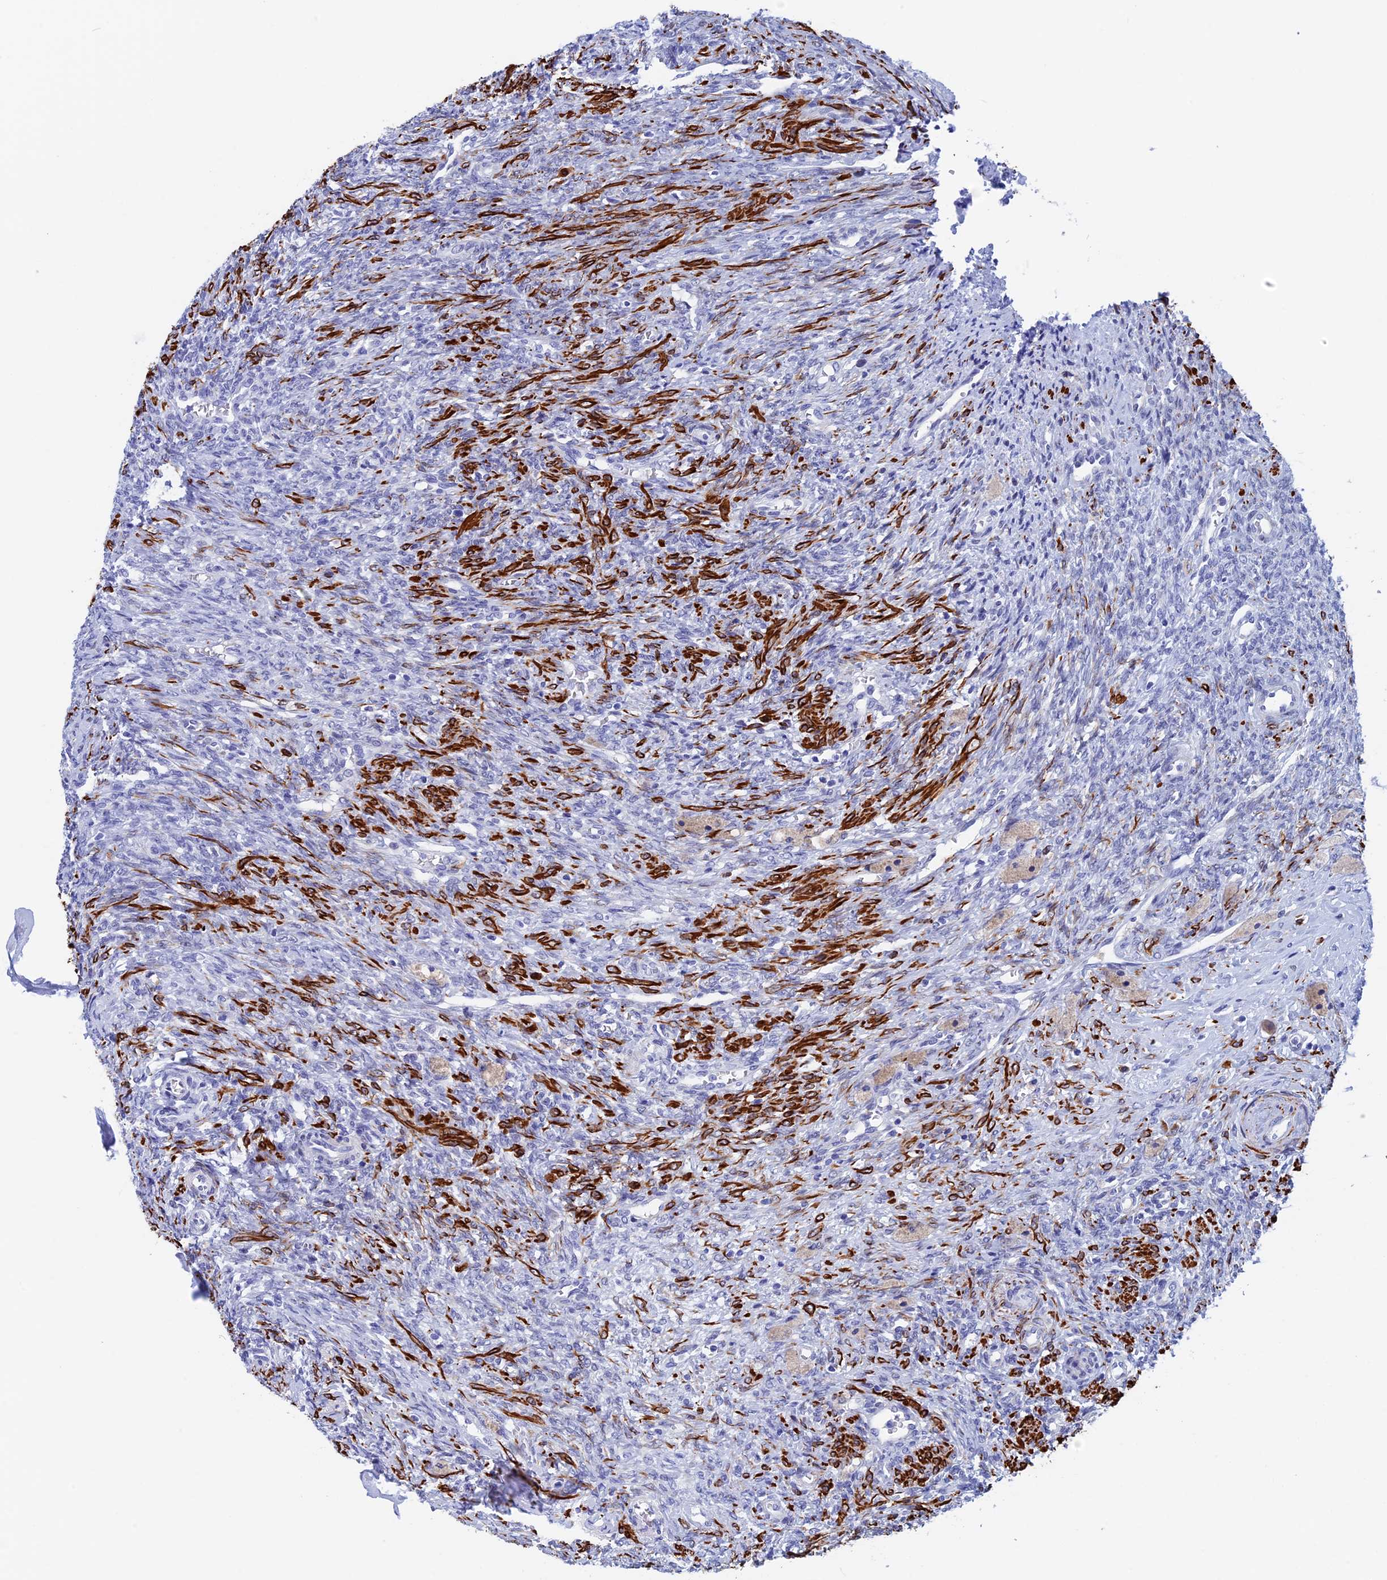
{"staining": {"intensity": "negative", "quantity": "none", "location": "none"}, "tissue": "ovary", "cell_type": "Ovarian stroma cells", "image_type": "normal", "snomed": [{"axis": "morphology", "description": "Normal tissue, NOS"}, {"axis": "topography", "description": "Ovary"}], "caption": "Immunohistochemical staining of normal ovary demonstrates no significant positivity in ovarian stroma cells. Brightfield microscopy of IHC stained with DAB (3,3'-diaminobenzidine) (brown) and hematoxylin (blue), captured at high magnification.", "gene": "WDR83", "patient": {"sex": "female", "age": 41}}